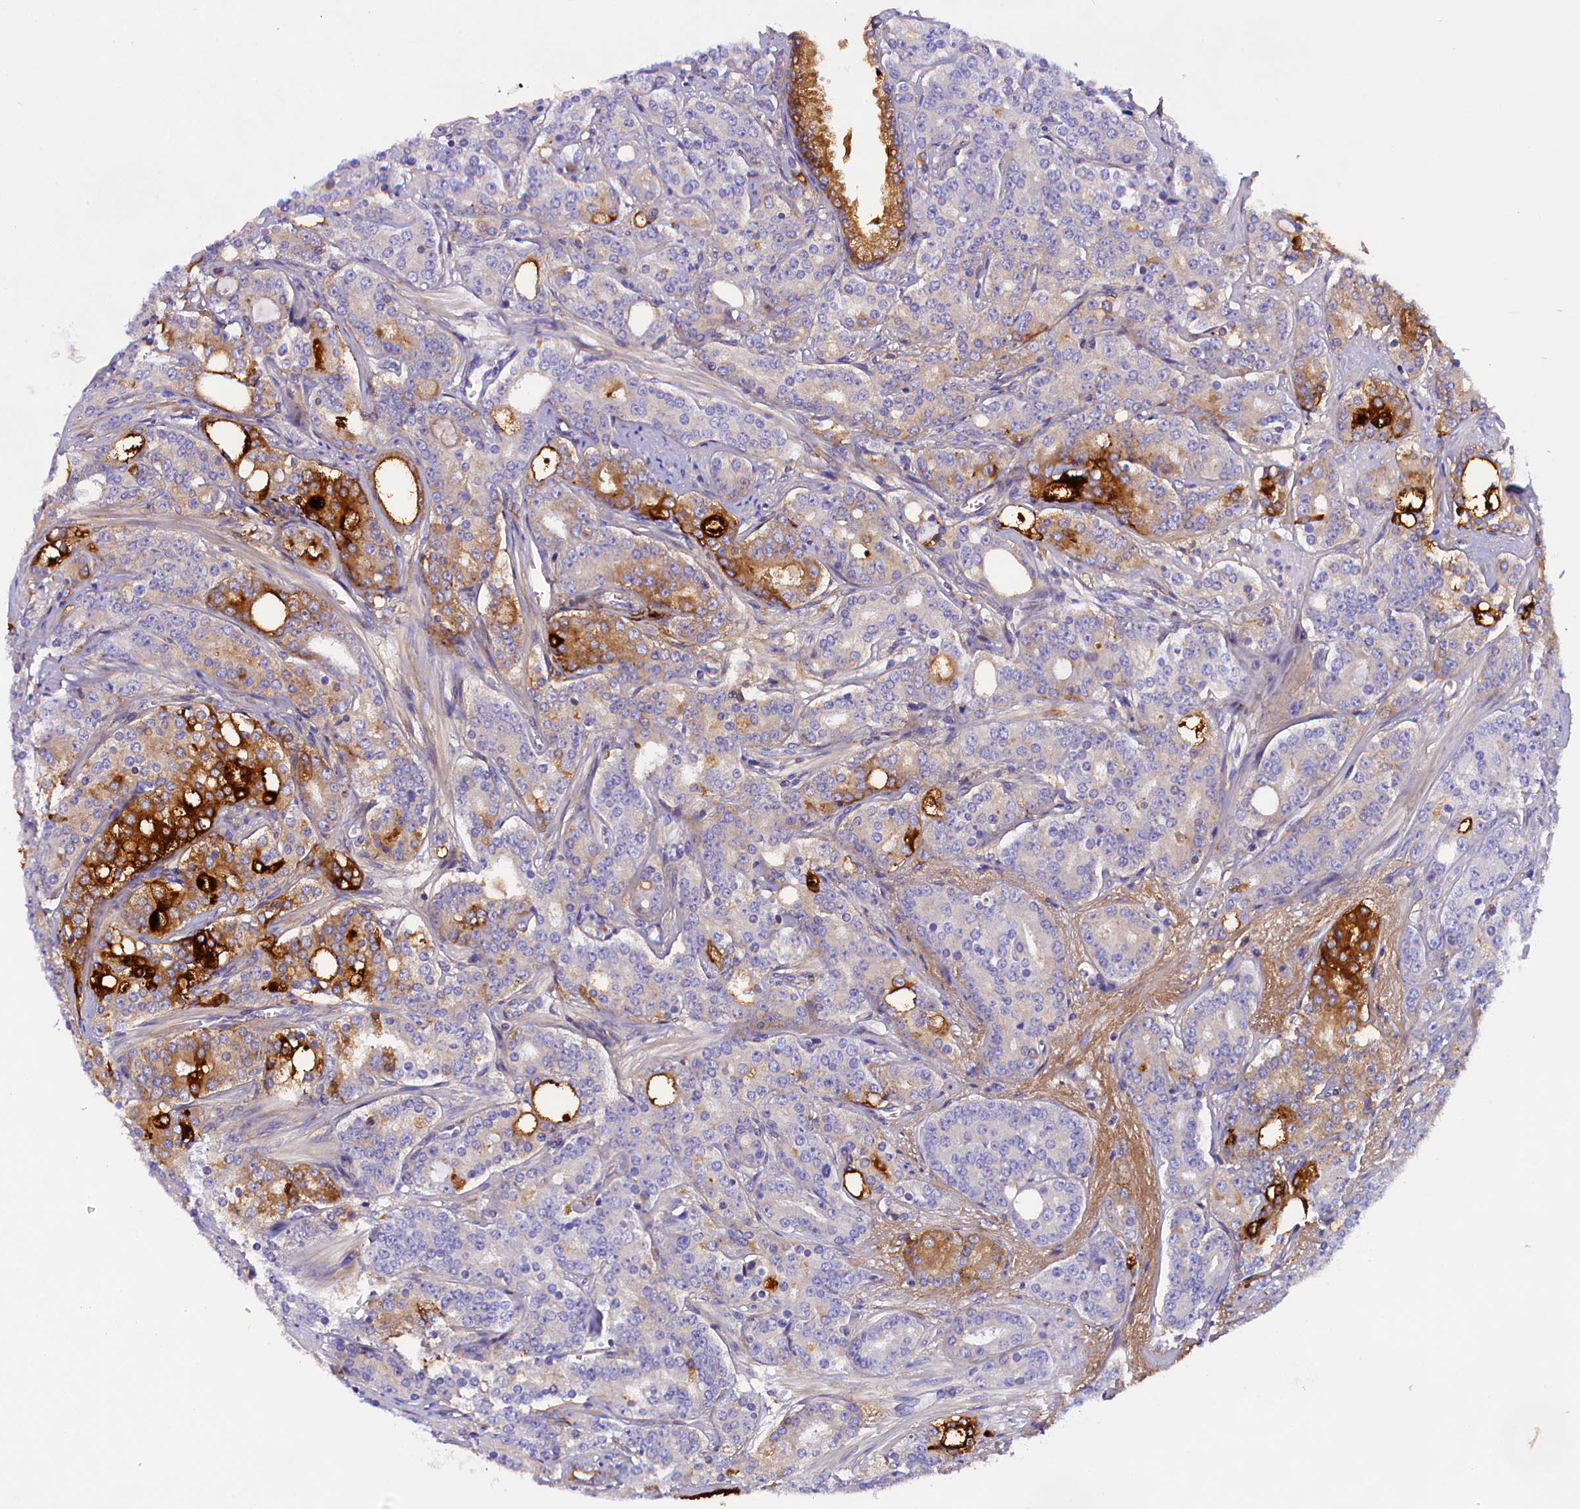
{"staining": {"intensity": "strong", "quantity": "<25%", "location": "cytoplasmic/membranous"}, "tissue": "prostate cancer", "cell_type": "Tumor cells", "image_type": "cancer", "snomed": [{"axis": "morphology", "description": "Adenocarcinoma, High grade"}, {"axis": "topography", "description": "Prostate"}], "caption": "Prostate cancer tissue demonstrates strong cytoplasmic/membranous staining in about <25% of tumor cells (DAB (3,3'-diaminobenzidine) IHC with brightfield microscopy, high magnification).", "gene": "SOD3", "patient": {"sex": "male", "age": 62}}